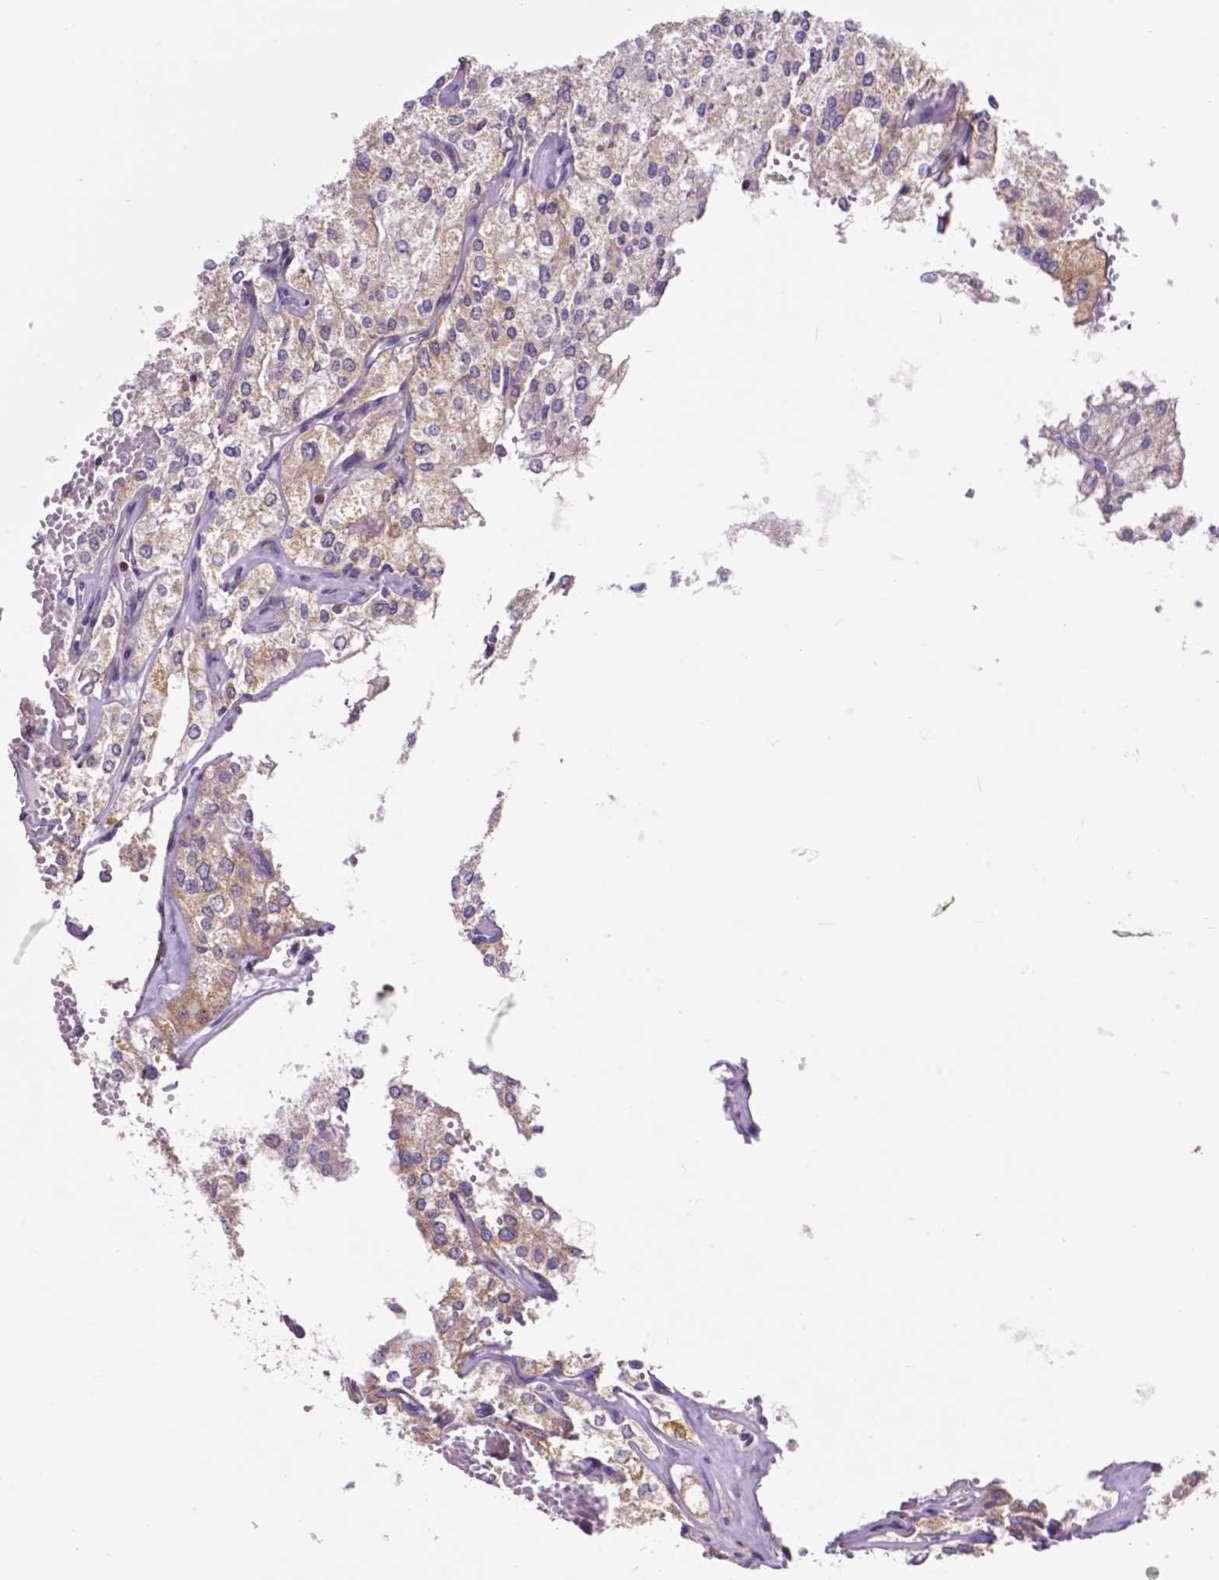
{"staining": {"intensity": "weak", "quantity": ">75%", "location": "cytoplasmic/membranous"}, "tissue": "renal cancer", "cell_type": "Tumor cells", "image_type": "cancer", "snomed": [{"axis": "morphology", "description": "Adenocarcinoma, NOS"}, {"axis": "topography", "description": "Kidney"}], "caption": "About >75% of tumor cells in human renal adenocarcinoma demonstrate weak cytoplasmic/membranous protein expression as visualized by brown immunohistochemical staining.", "gene": "MCL1", "patient": {"sex": "female", "age": 70}}